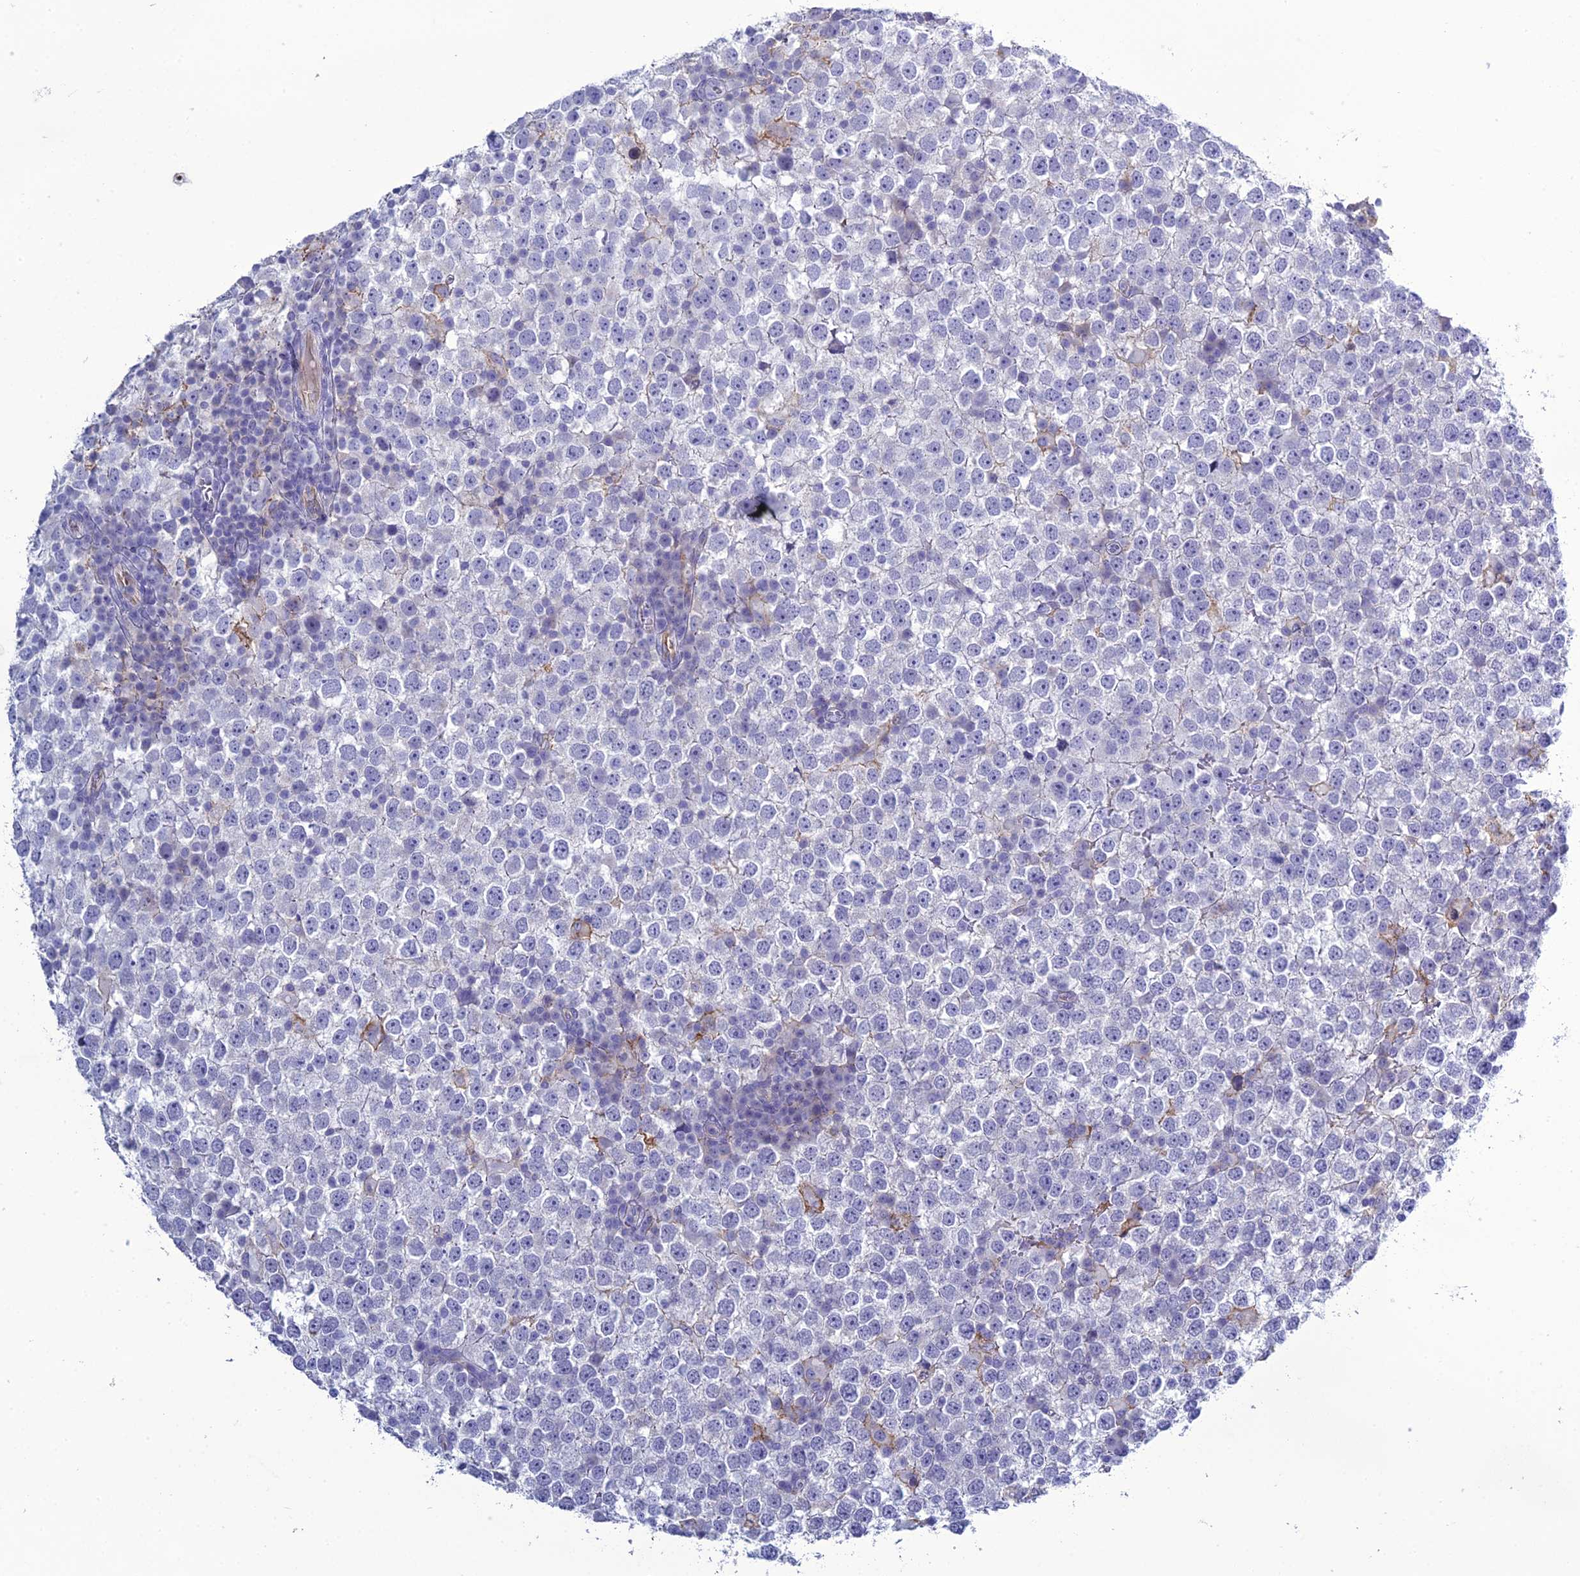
{"staining": {"intensity": "negative", "quantity": "none", "location": "none"}, "tissue": "testis cancer", "cell_type": "Tumor cells", "image_type": "cancer", "snomed": [{"axis": "morphology", "description": "Seminoma, NOS"}, {"axis": "topography", "description": "Testis"}], "caption": "Immunohistochemistry (IHC) photomicrograph of neoplastic tissue: testis seminoma stained with DAB demonstrates no significant protein positivity in tumor cells.", "gene": "ACE", "patient": {"sex": "male", "age": 65}}